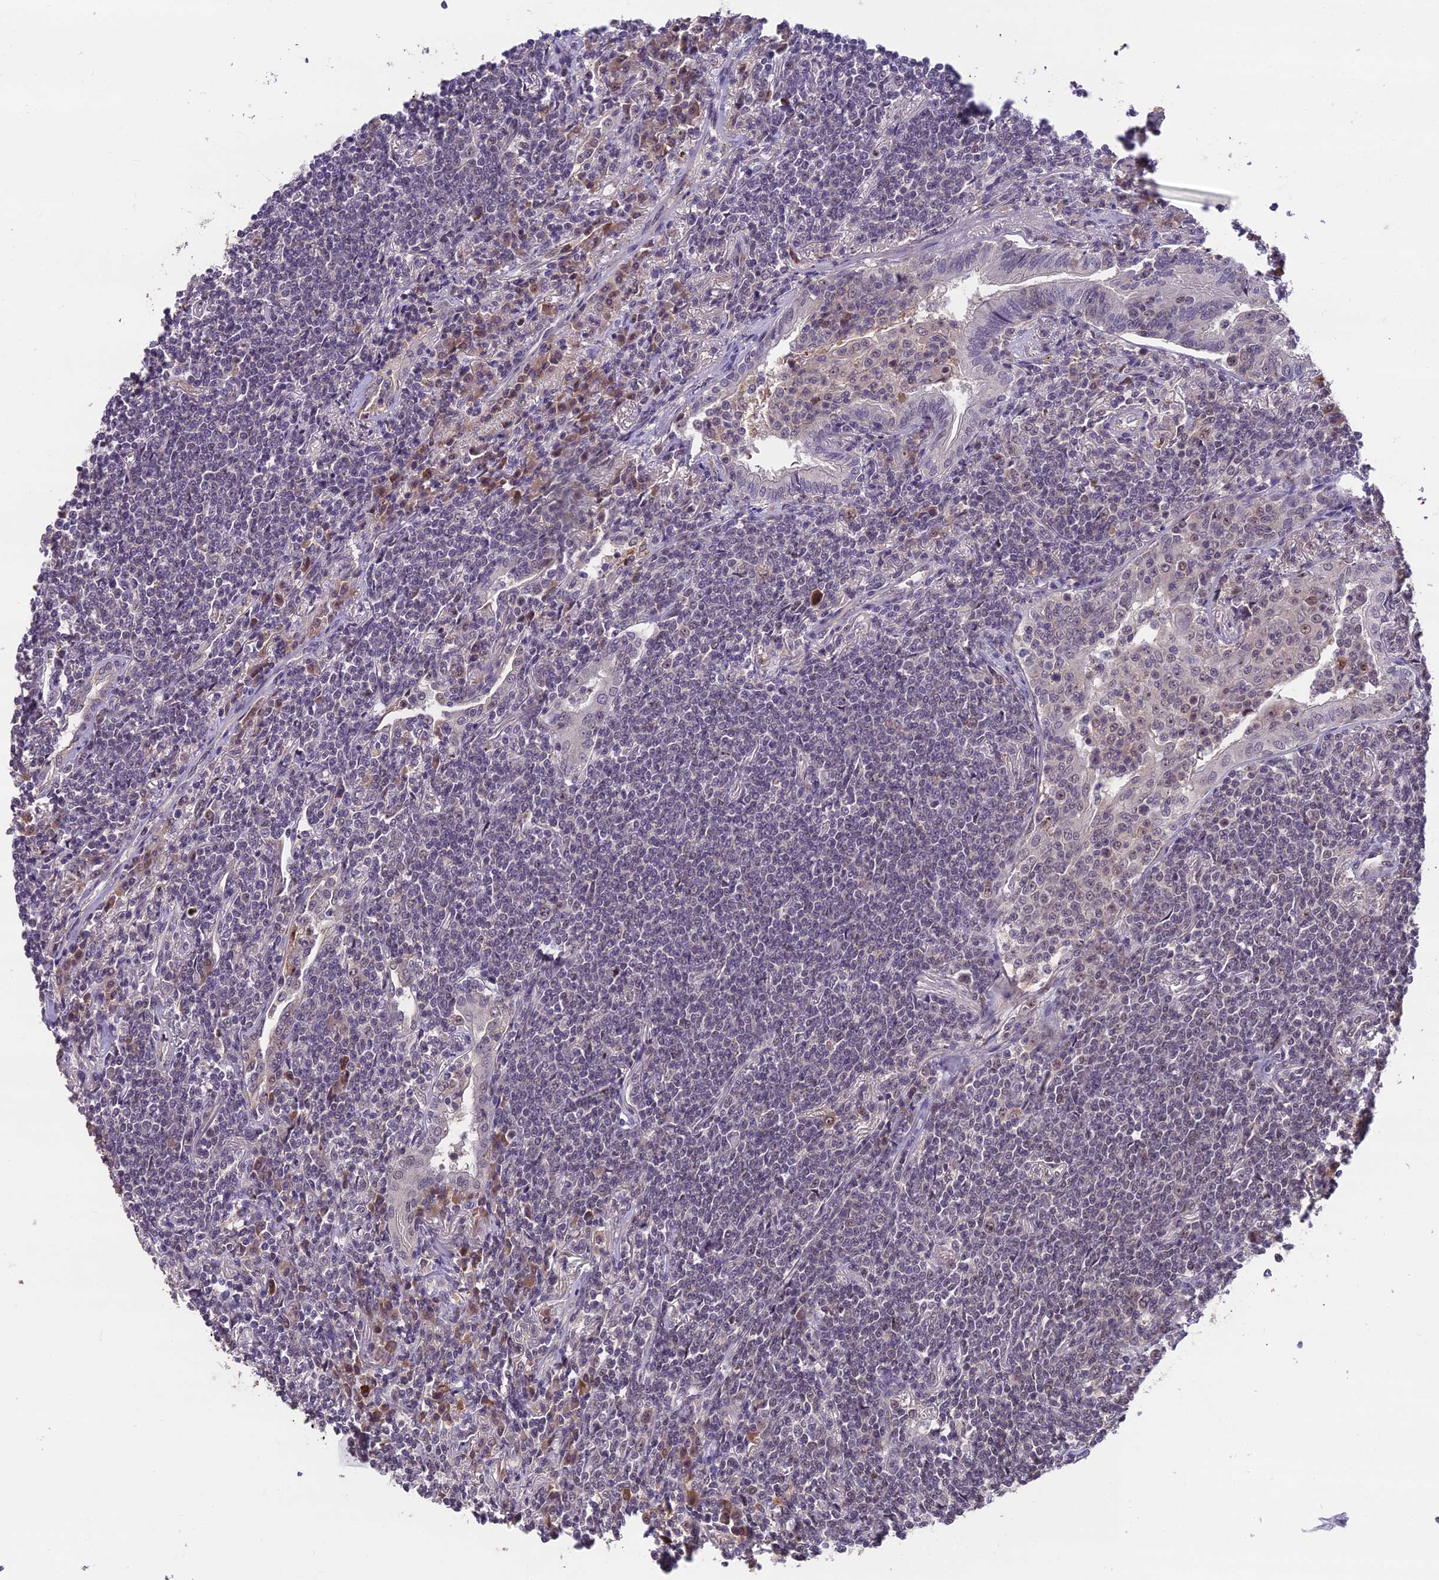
{"staining": {"intensity": "weak", "quantity": "<25%", "location": "nuclear"}, "tissue": "lymphoma", "cell_type": "Tumor cells", "image_type": "cancer", "snomed": [{"axis": "morphology", "description": "Malignant lymphoma, non-Hodgkin's type, Low grade"}, {"axis": "topography", "description": "Lung"}], "caption": "The image reveals no staining of tumor cells in lymphoma.", "gene": "ZNF333", "patient": {"sex": "female", "age": 71}}